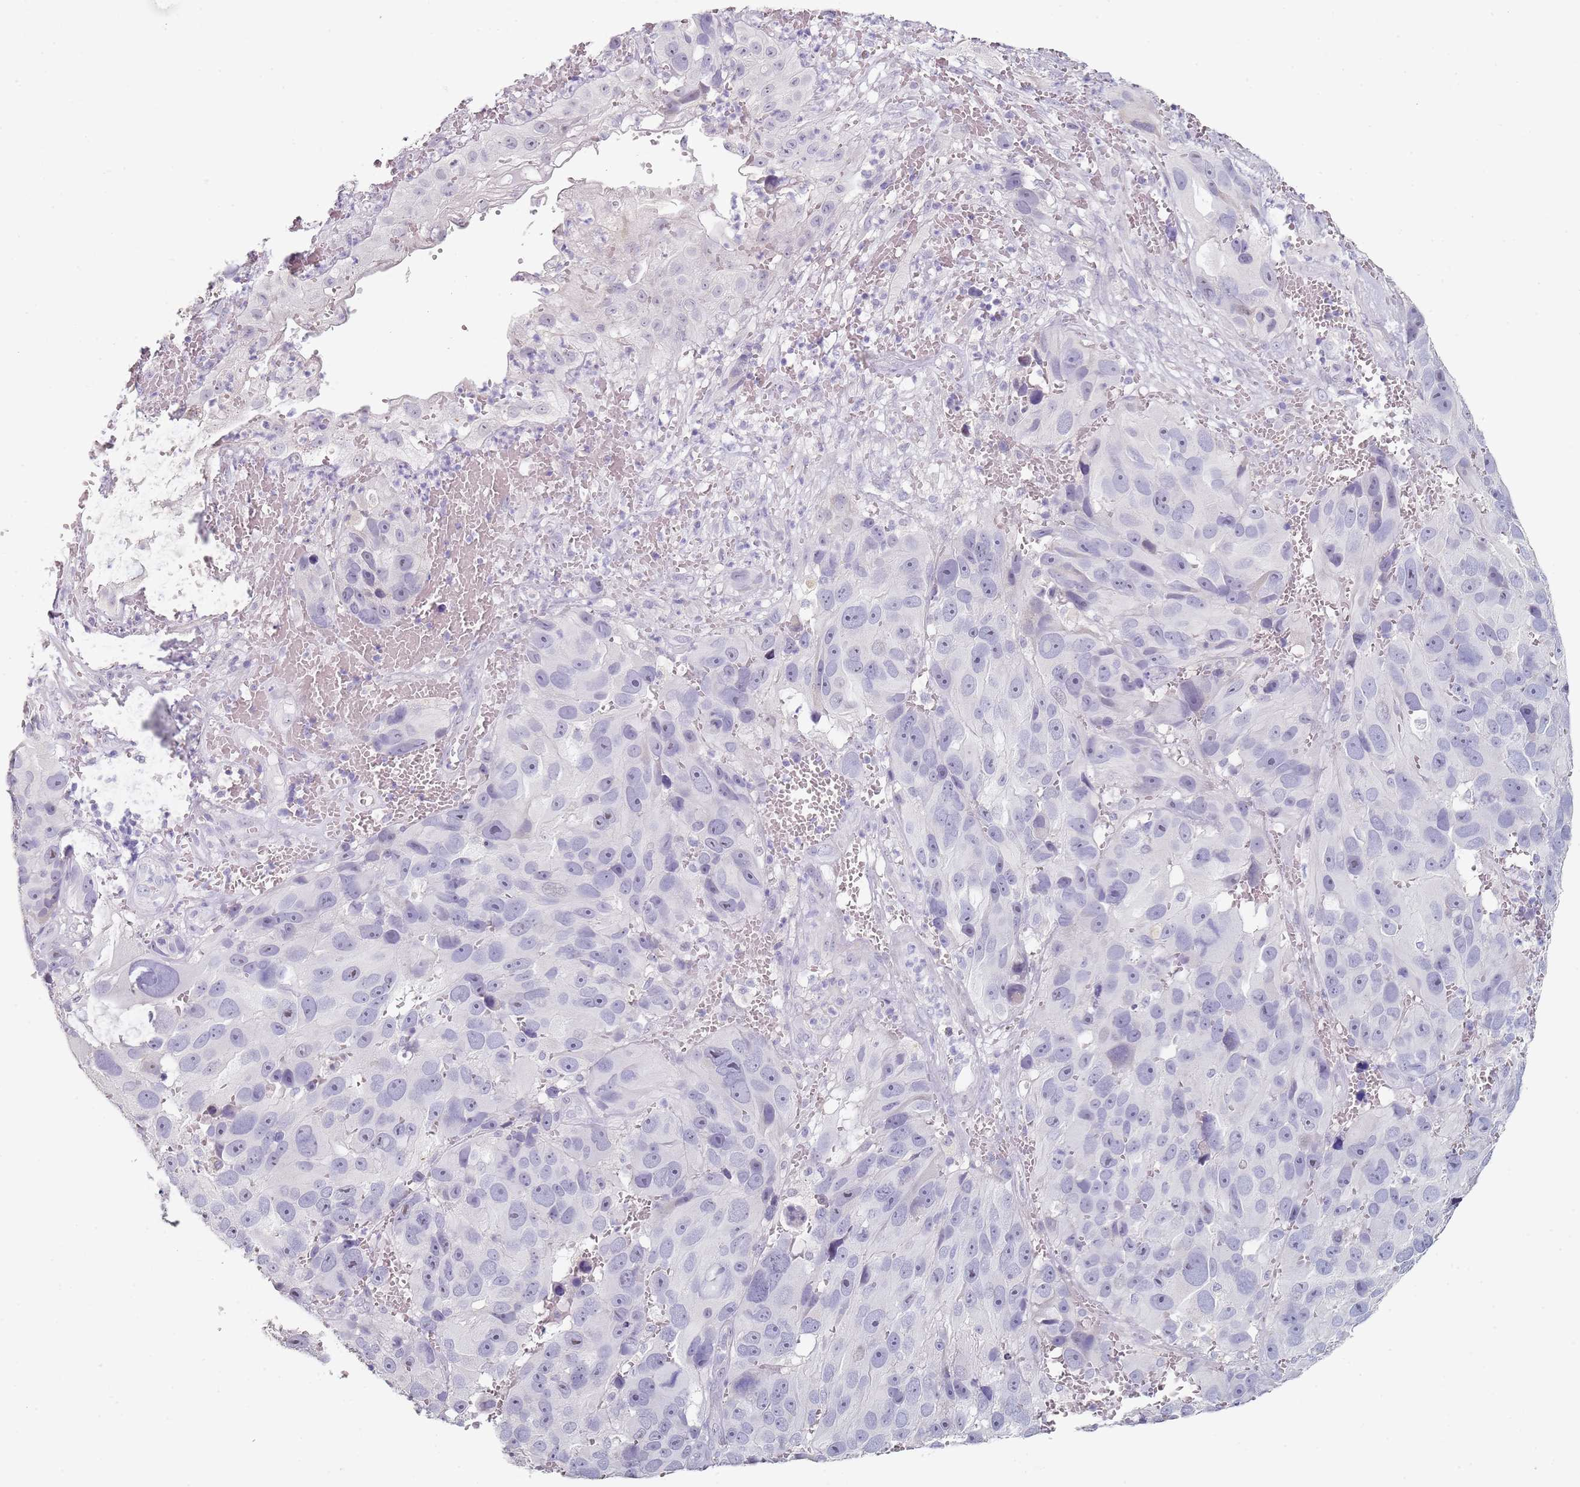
{"staining": {"intensity": "negative", "quantity": "none", "location": "none"}, "tissue": "melanoma", "cell_type": "Tumor cells", "image_type": "cancer", "snomed": [{"axis": "morphology", "description": "Malignant melanoma, NOS"}, {"axis": "topography", "description": "Skin"}], "caption": "Melanoma stained for a protein using immunohistochemistry (IHC) shows no staining tumor cells.", "gene": "DNAH11", "patient": {"sex": "male", "age": 84}}